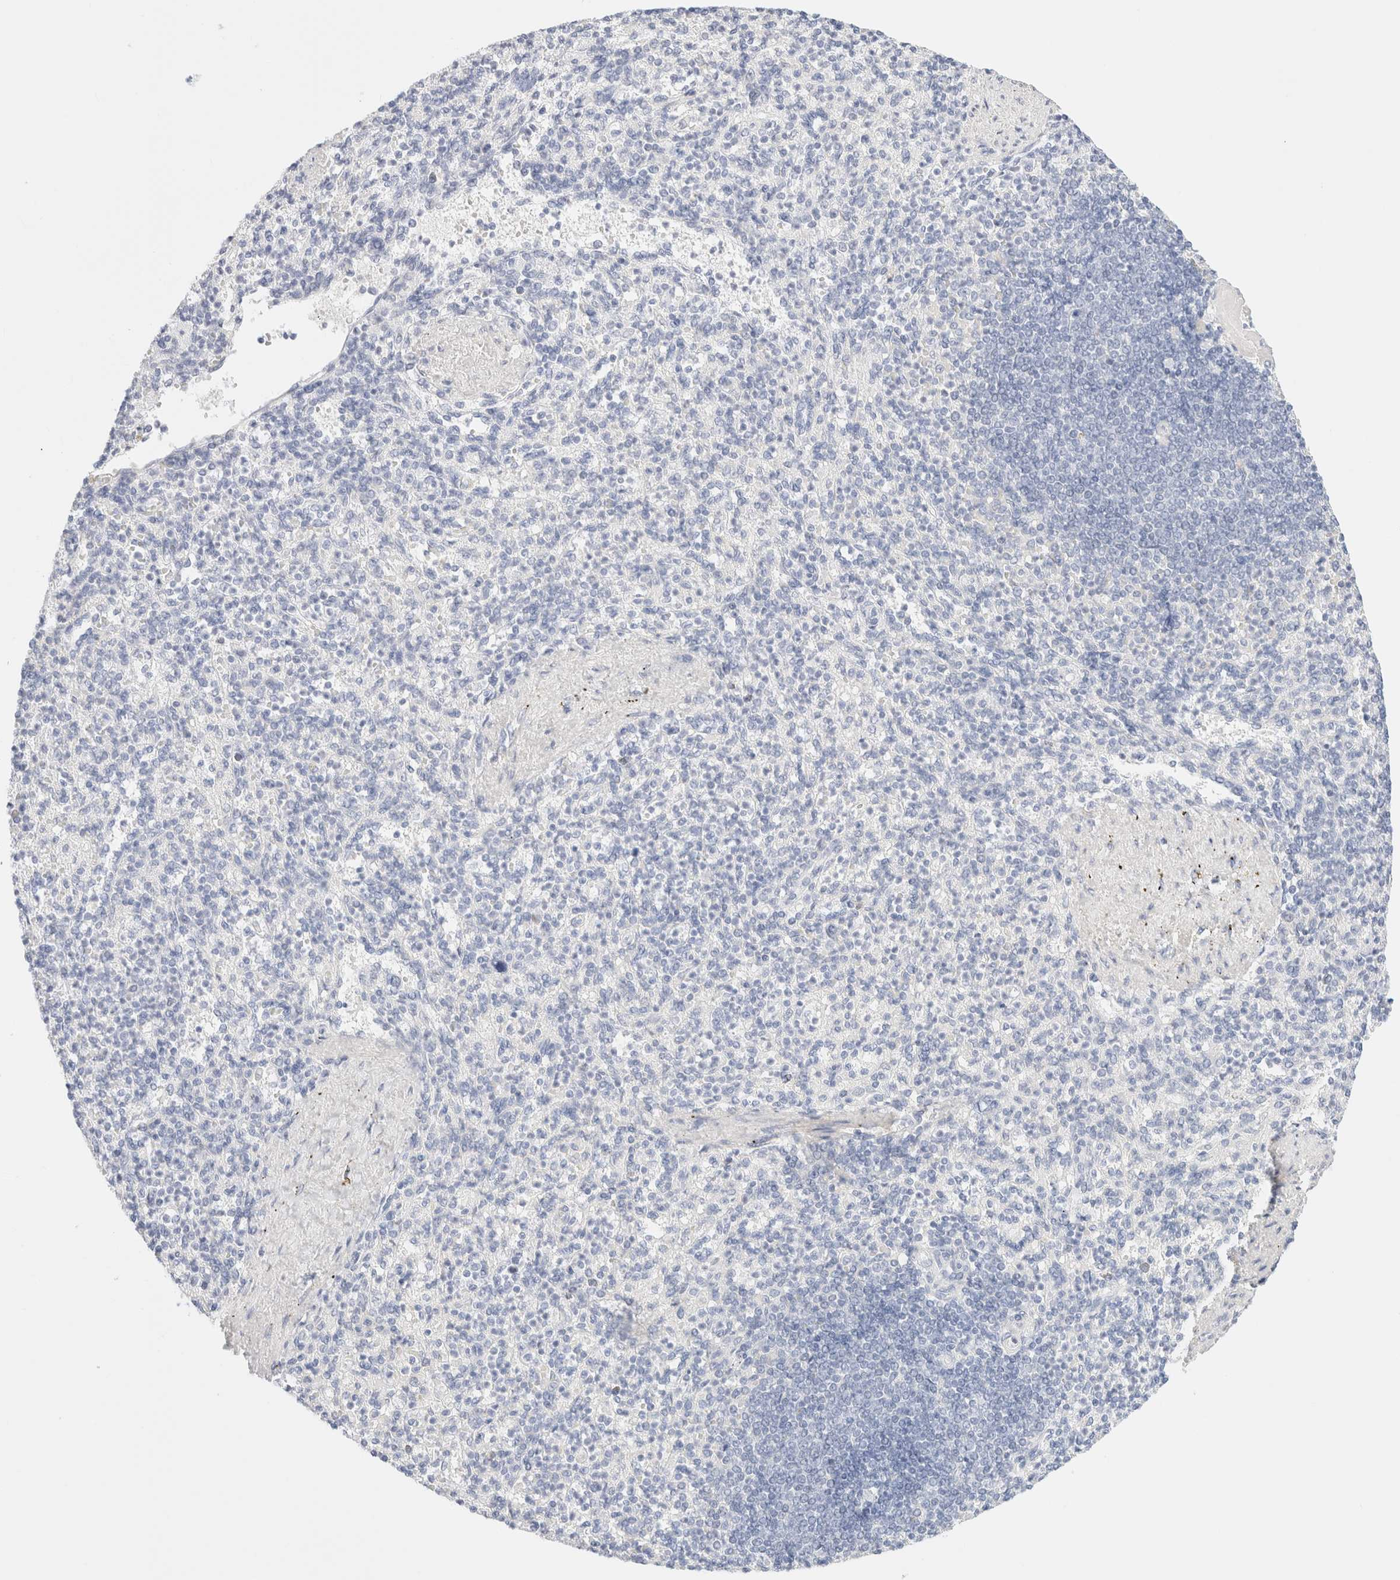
{"staining": {"intensity": "negative", "quantity": "none", "location": "none"}, "tissue": "spleen", "cell_type": "Cells in red pulp", "image_type": "normal", "snomed": [{"axis": "morphology", "description": "Normal tissue, NOS"}, {"axis": "topography", "description": "Spleen"}], "caption": "An IHC image of normal spleen is shown. There is no staining in cells in red pulp of spleen.", "gene": "DPYS", "patient": {"sex": "female", "age": 74}}